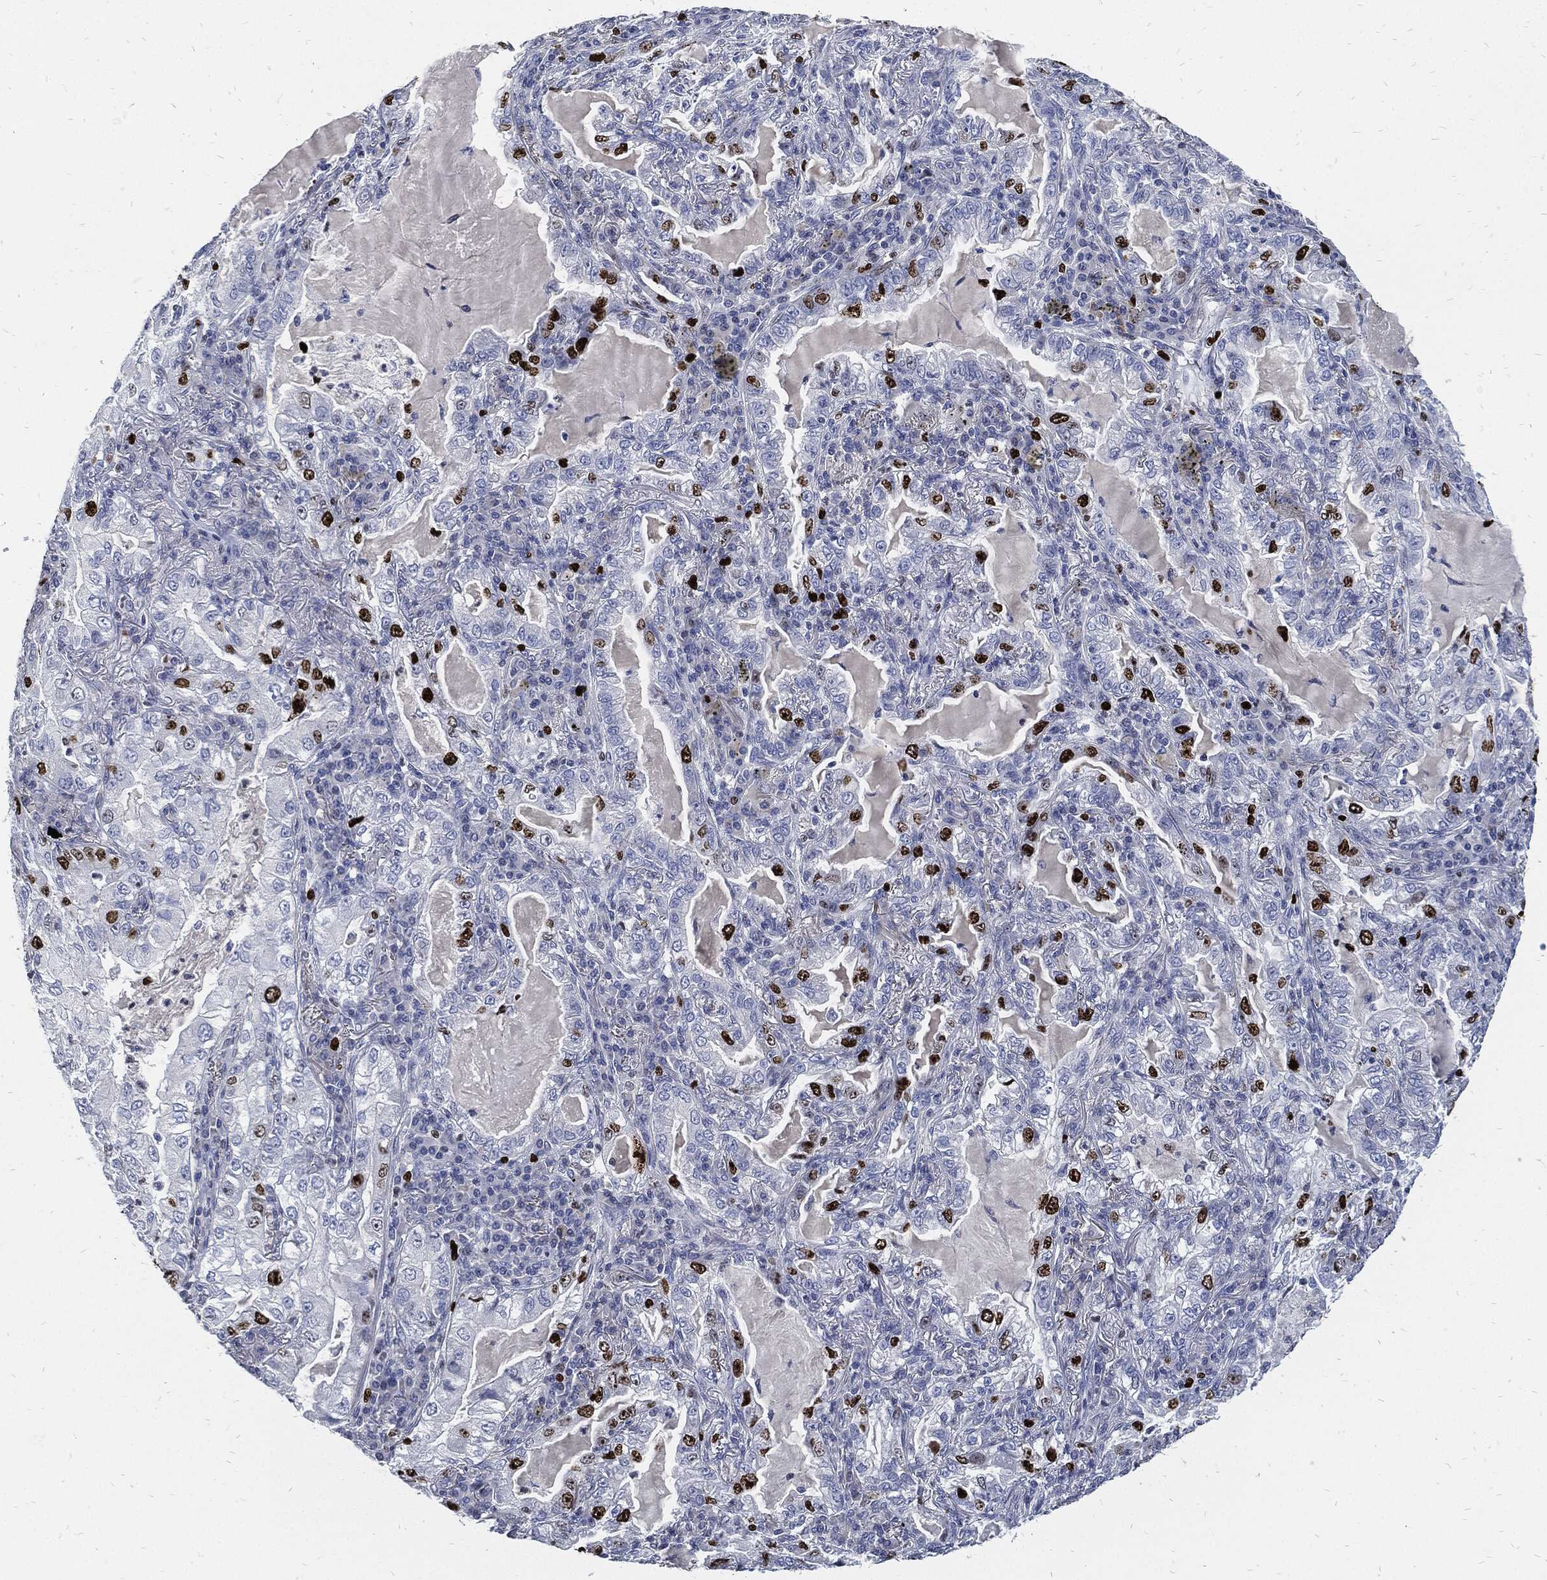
{"staining": {"intensity": "strong", "quantity": "<25%", "location": "nuclear"}, "tissue": "lung cancer", "cell_type": "Tumor cells", "image_type": "cancer", "snomed": [{"axis": "morphology", "description": "Adenocarcinoma, NOS"}, {"axis": "topography", "description": "Lung"}], "caption": "Immunohistochemical staining of human lung cancer demonstrates medium levels of strong nuclear protein staining in approximately <25% of tumor cells.", "gene": "MKI67", "patient": {"sex": "female", "age": 73}}